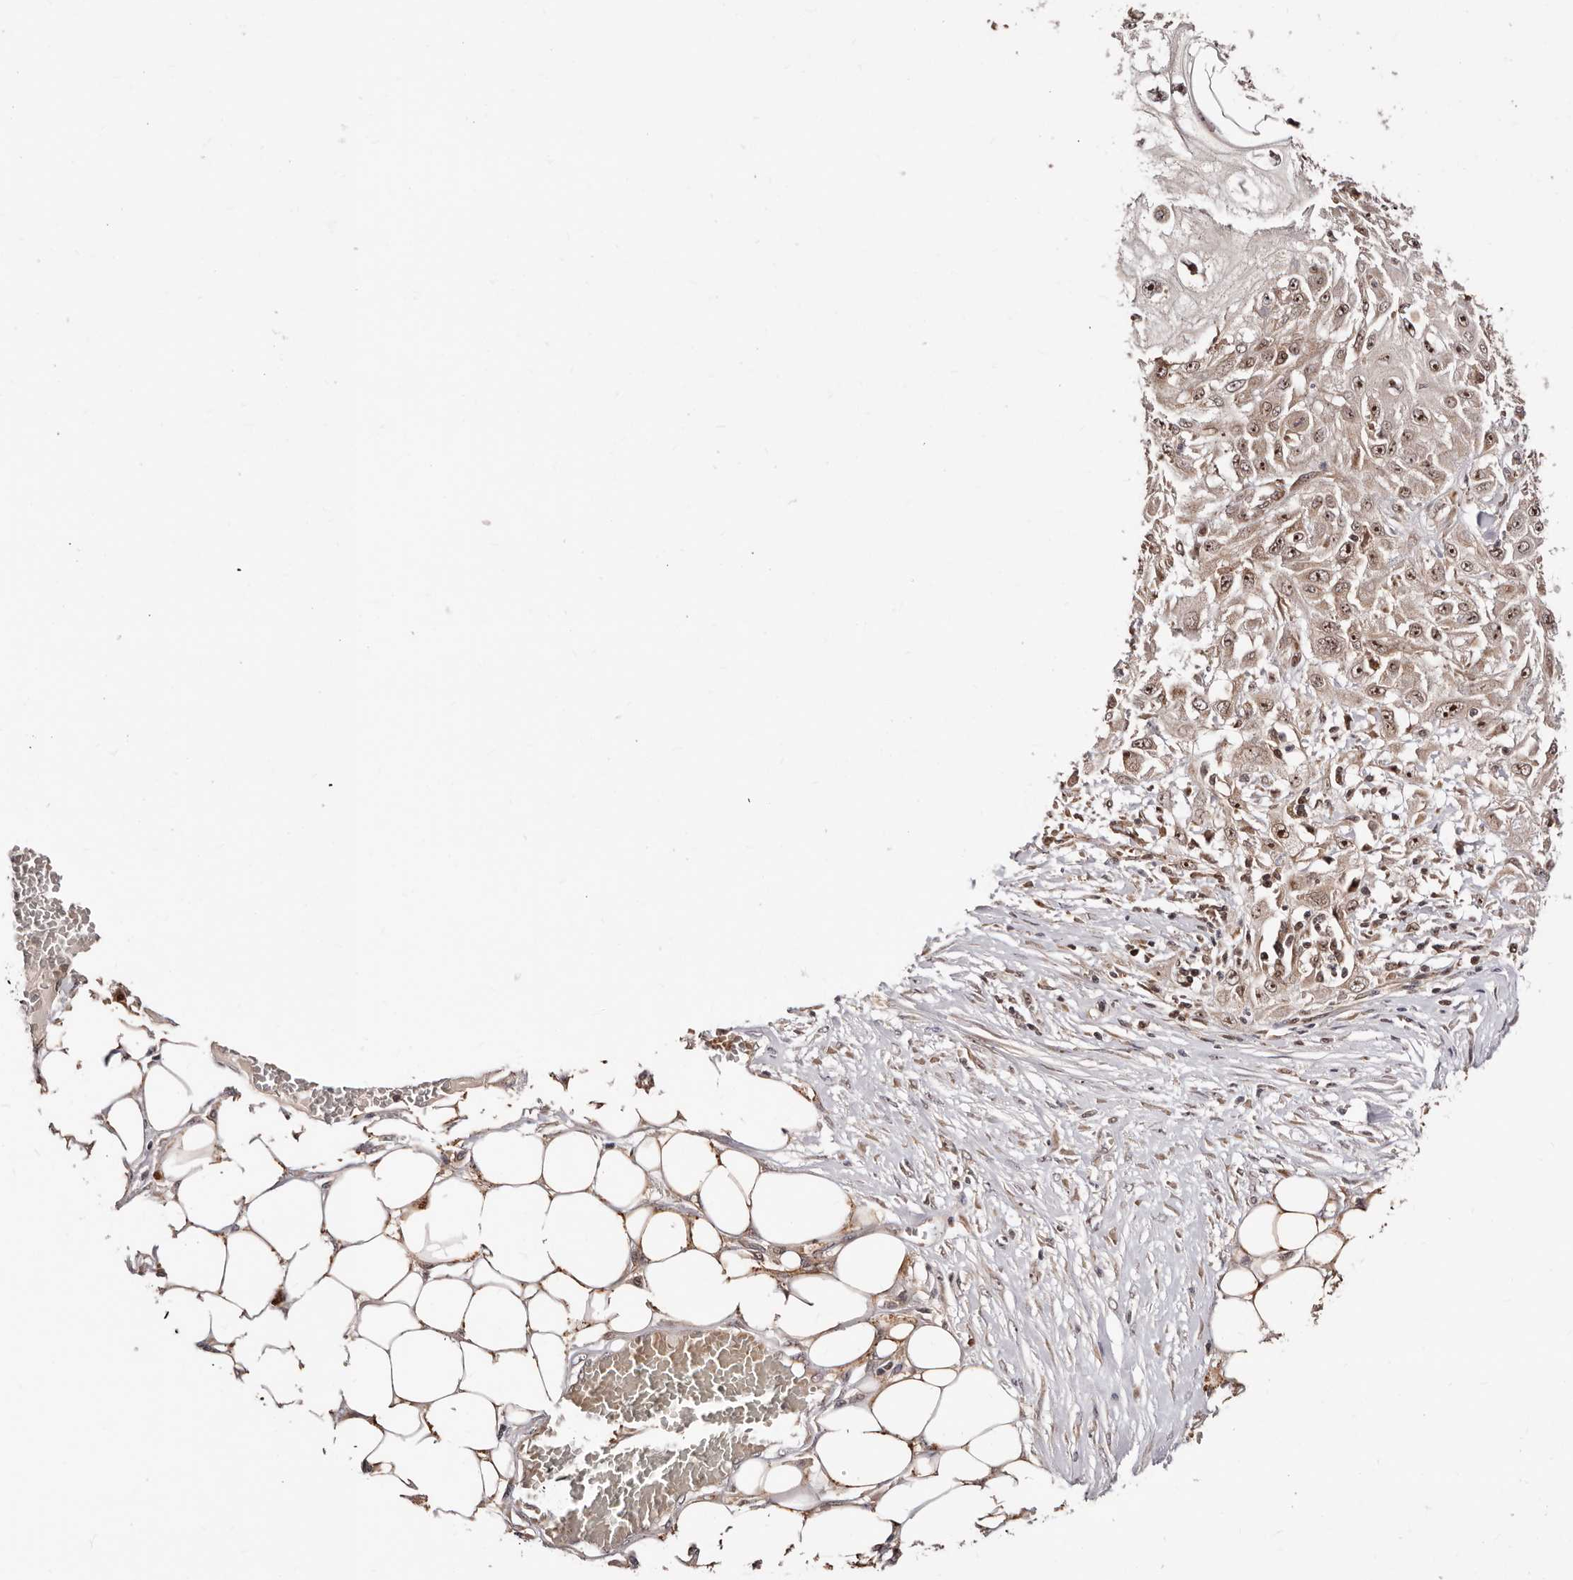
{"staining": {"intensity": "moderate", "quantity": ">75%", "location": "nuclear"}, "tissue": "skin cancer", "cell_type": "Tumor cells", "image_type": "cancer", "snomed": [{"axis": "morphology", "description": "Squamous cell carcinoma, NOS"}, {"axis": "morphology", "description": "Squamous cell carcinoma, metastatic, NOS"}, {"axis": "topography", "description": "Skin"}, {"axis": "topography", "description": "Lymph node"}], "caption": "The immunohistochemical stain shows moderate nuclear positivity in tumor cells of skin metastatic squamous cell carcinoma tissue. (Stains: DAB in brown, nuclei in blue, Microscopy: brightfield microscopy at high magnification).", "gene": "APOL6", "patient": {"sex": "male", "age": 75}}